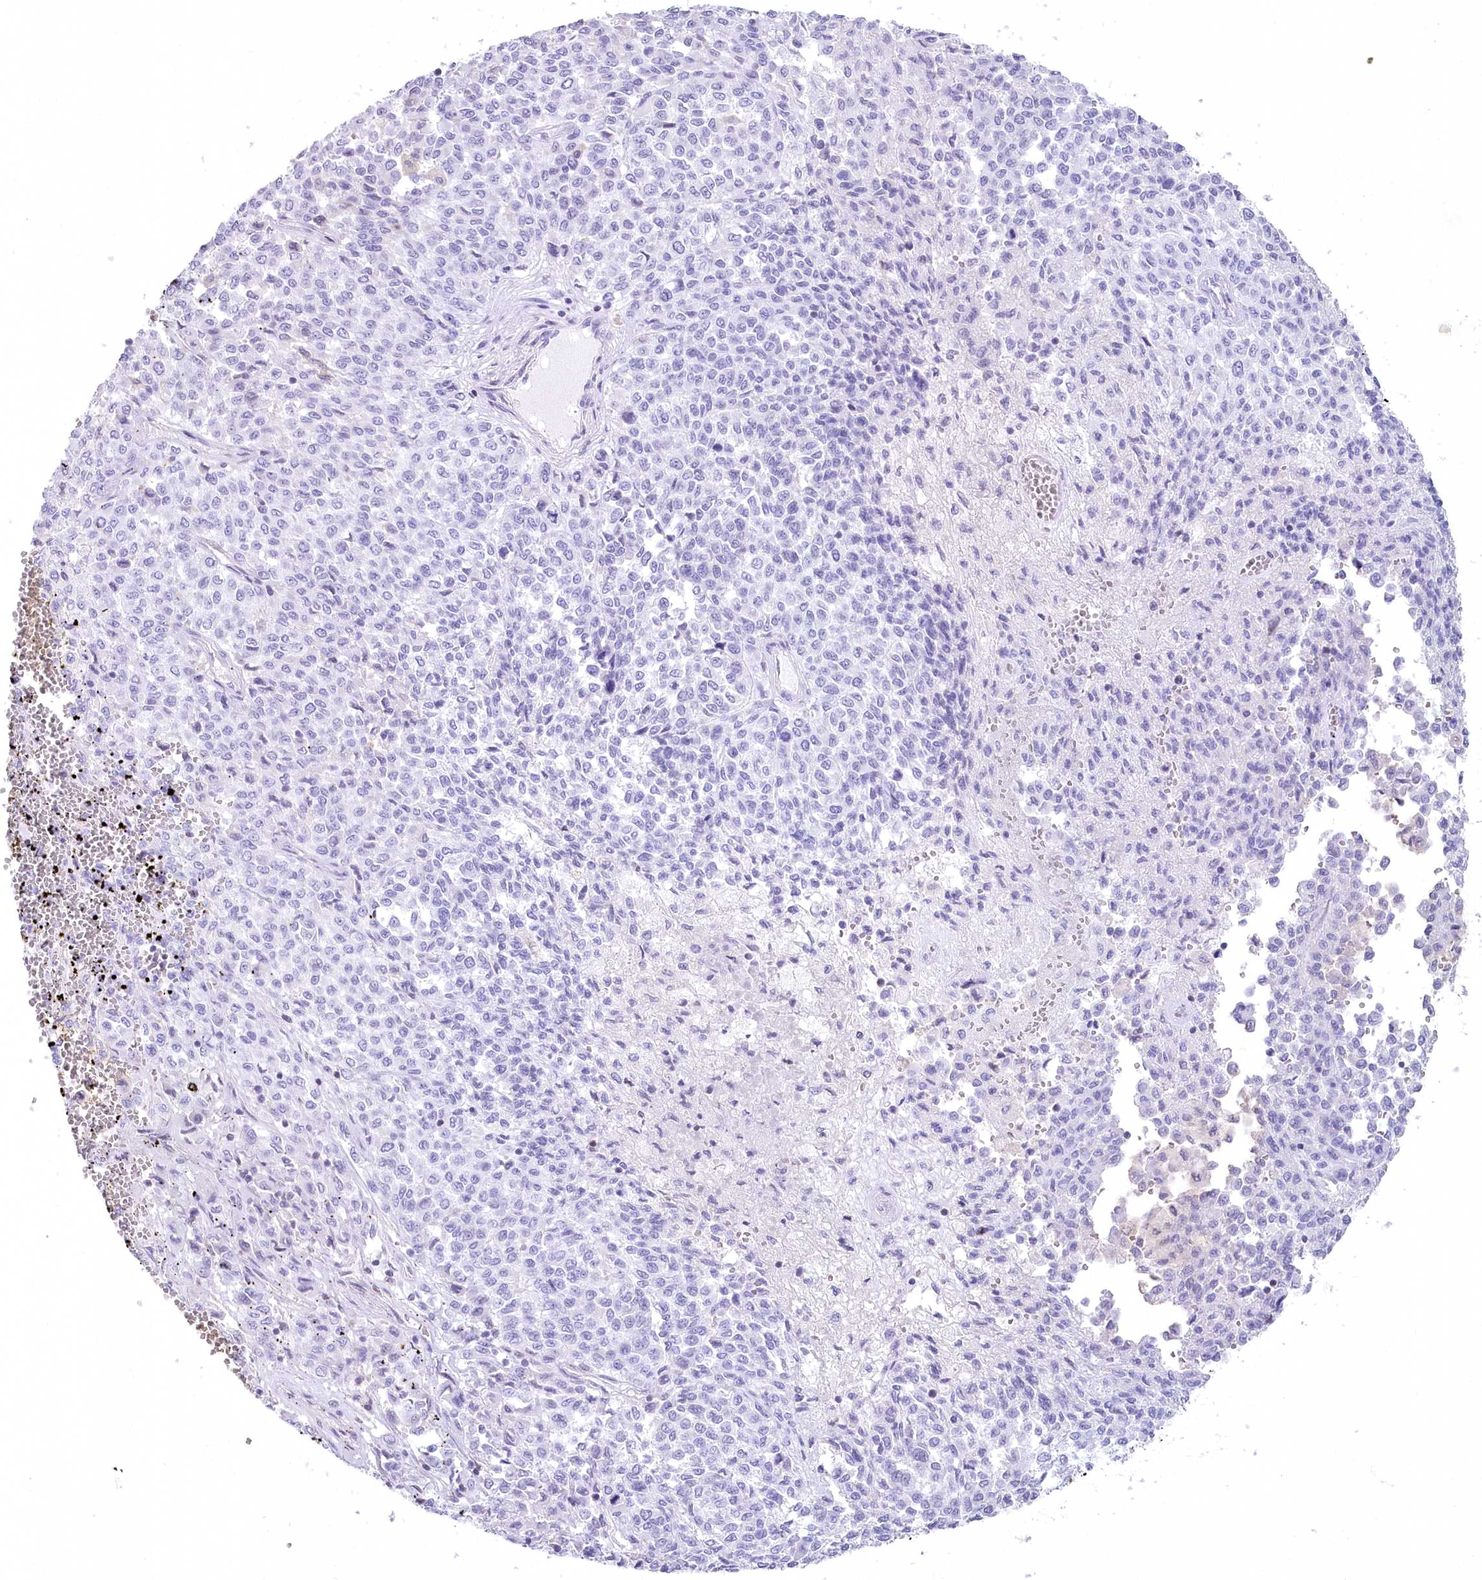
{"staining": {"intensity": "negative", "quantity": "none", "location": "none"}, "tissue": "melanoma", "cell_type": "Tumor cells", "image_type": "cancer", "snomed": [{"axis": "morphology", "description": "Malignant melanoma, Metastatic site"}, {"axis": "topography", "description": "Pancreas"}], "caption": "Histopathology image shows no significant protein expression in tumor cells of melanoma.", "gene": "MYOZ1", "patient": {"sex": "female", "age": 30}}